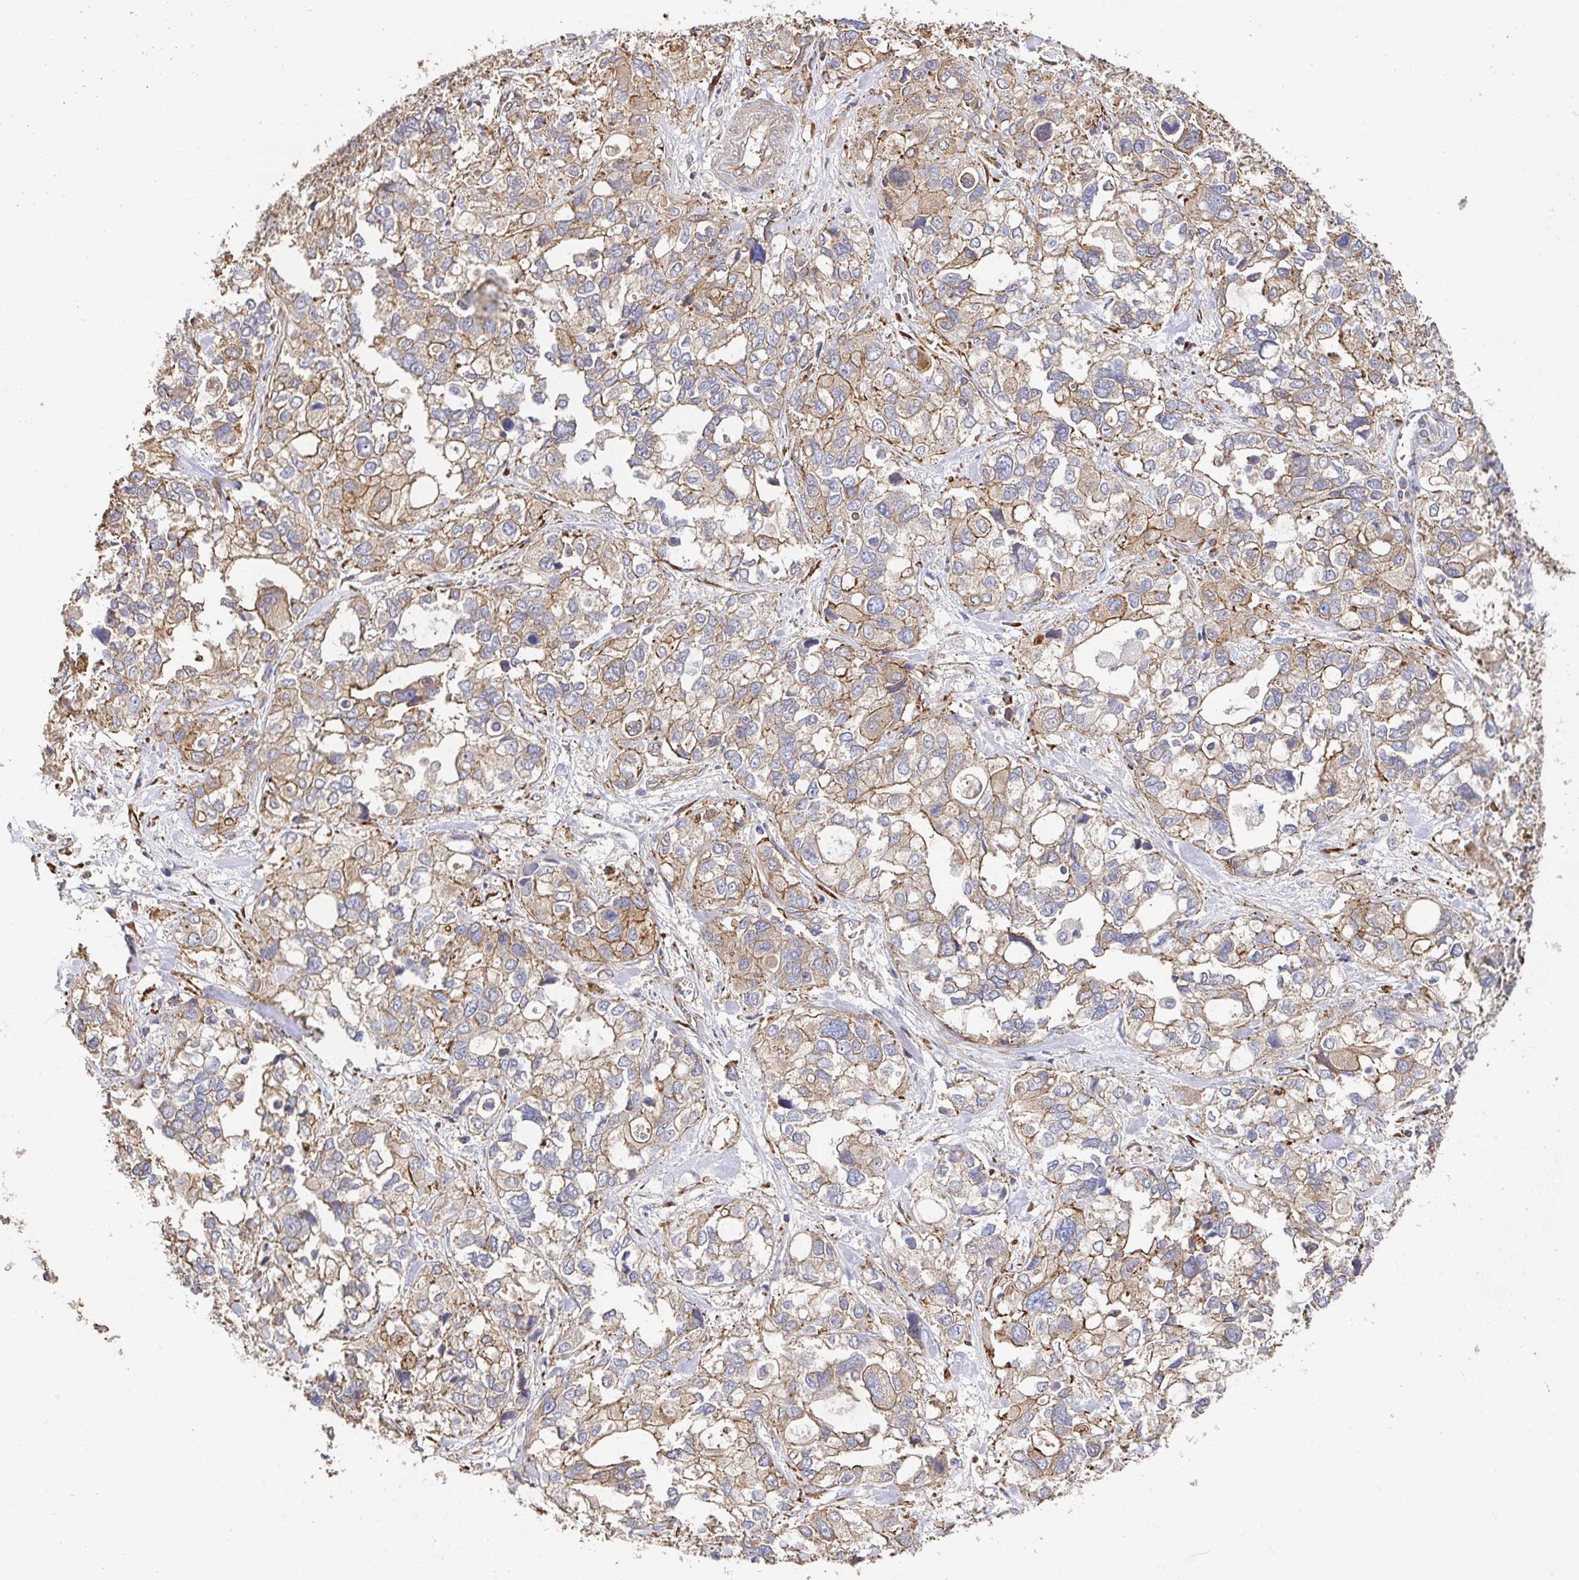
{"staining": {"intensity": "moderate", "quantity": ">75%", "location": "cytoplasmic/membranous"}, "tissue": "stomach cancer", "cell_type": "Tumor cells", "image_type": "cancer", "snomed": [{"axis": "morphology", "description": "Adenocarcinoma, NOS"}, {"axis": "topography", "description": "Stomach, upper"}], "caption": "Brown immunohistochemical staining in adenocarcinoma (stomach) demonstrates moderate cytoplasmic/membranous positivity in approximately >75% of tumor cells.", "gene": "APBB1", "patient": {"sex": "female", "age": 81}}